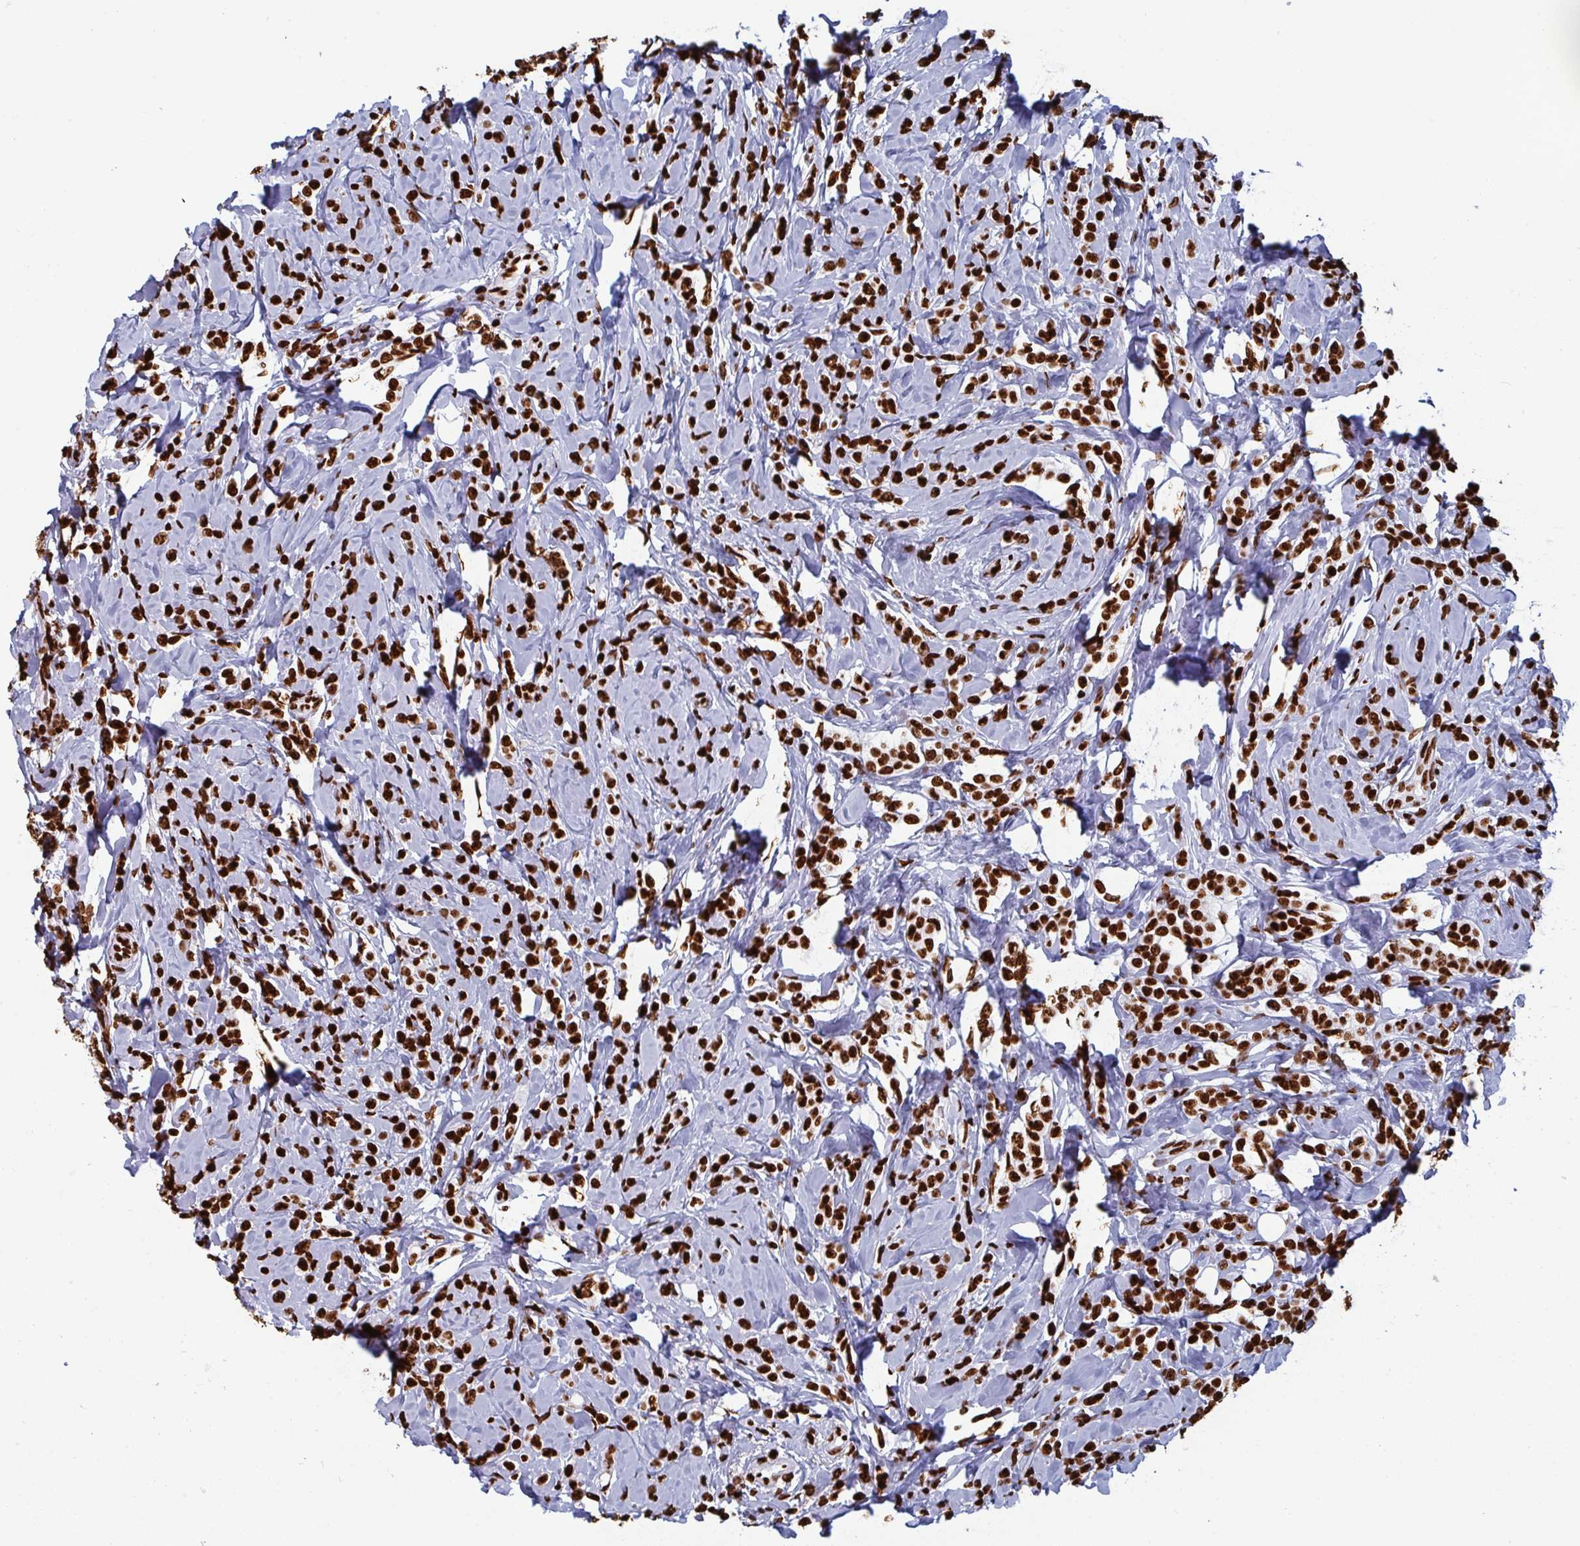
{"staining": {"intensity": "strong", "quantity": ">75%", "location": "nuclear"}, "tissue": "breast cancer", "cell_type": "Tumor cells", "image_type": "cancer", "snomed": [{"axis": "morphology", "description": "Lobular carcinoma"}, {"axis": "topography", "description": "Breast"}], "caption": "Lobular carcinoma (breast) stained with a brown dye reveals strong nuclear positive expression in about >75% of tumor cells.", "gene": "GAR1", "patient": {"sex": "female", "age": 49}}